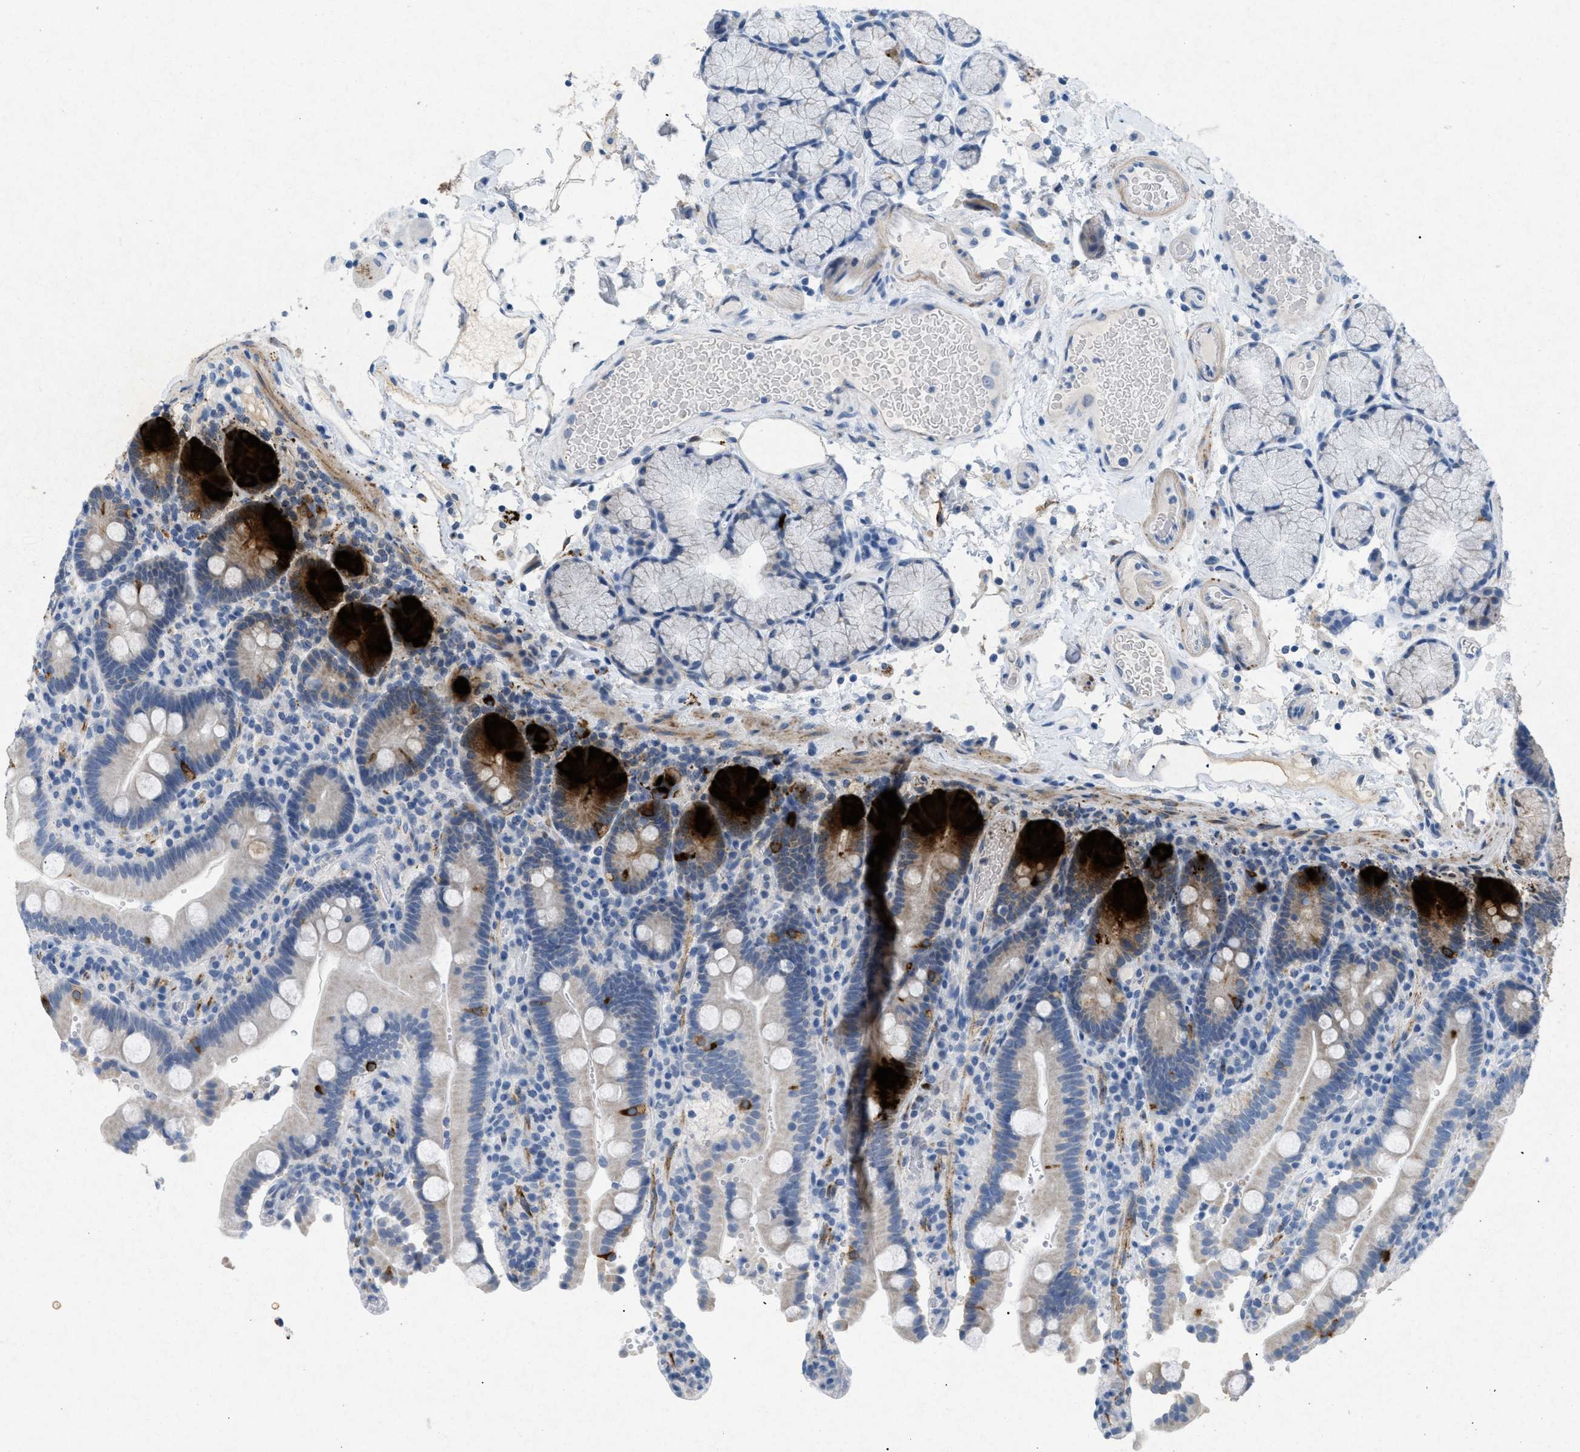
{"staining": {"intensity": "strong", "quantity": "<25%", "location": "cytoplasmic/membranous"}, "tissue": "duodenum", "cell_type": "Glandular cells", "image_type": "normal", "snomed": [{"axis": "morphology", "description": "Normal tissue, NOS"}, {"axis": "topography", "description": "Small intestine, NOS"}], "caption": "Benign duodenum shows strong cytoplasmic/membranous staining in about <25% of glandular cells, visualized by immunohistochemistry. (Stains: DAB in brown, nuclei in blue, Microscopy: brightfield microscopy at high magnification).", "gene": "TASOR", "patient": {"sex": "female", "age": 71}}